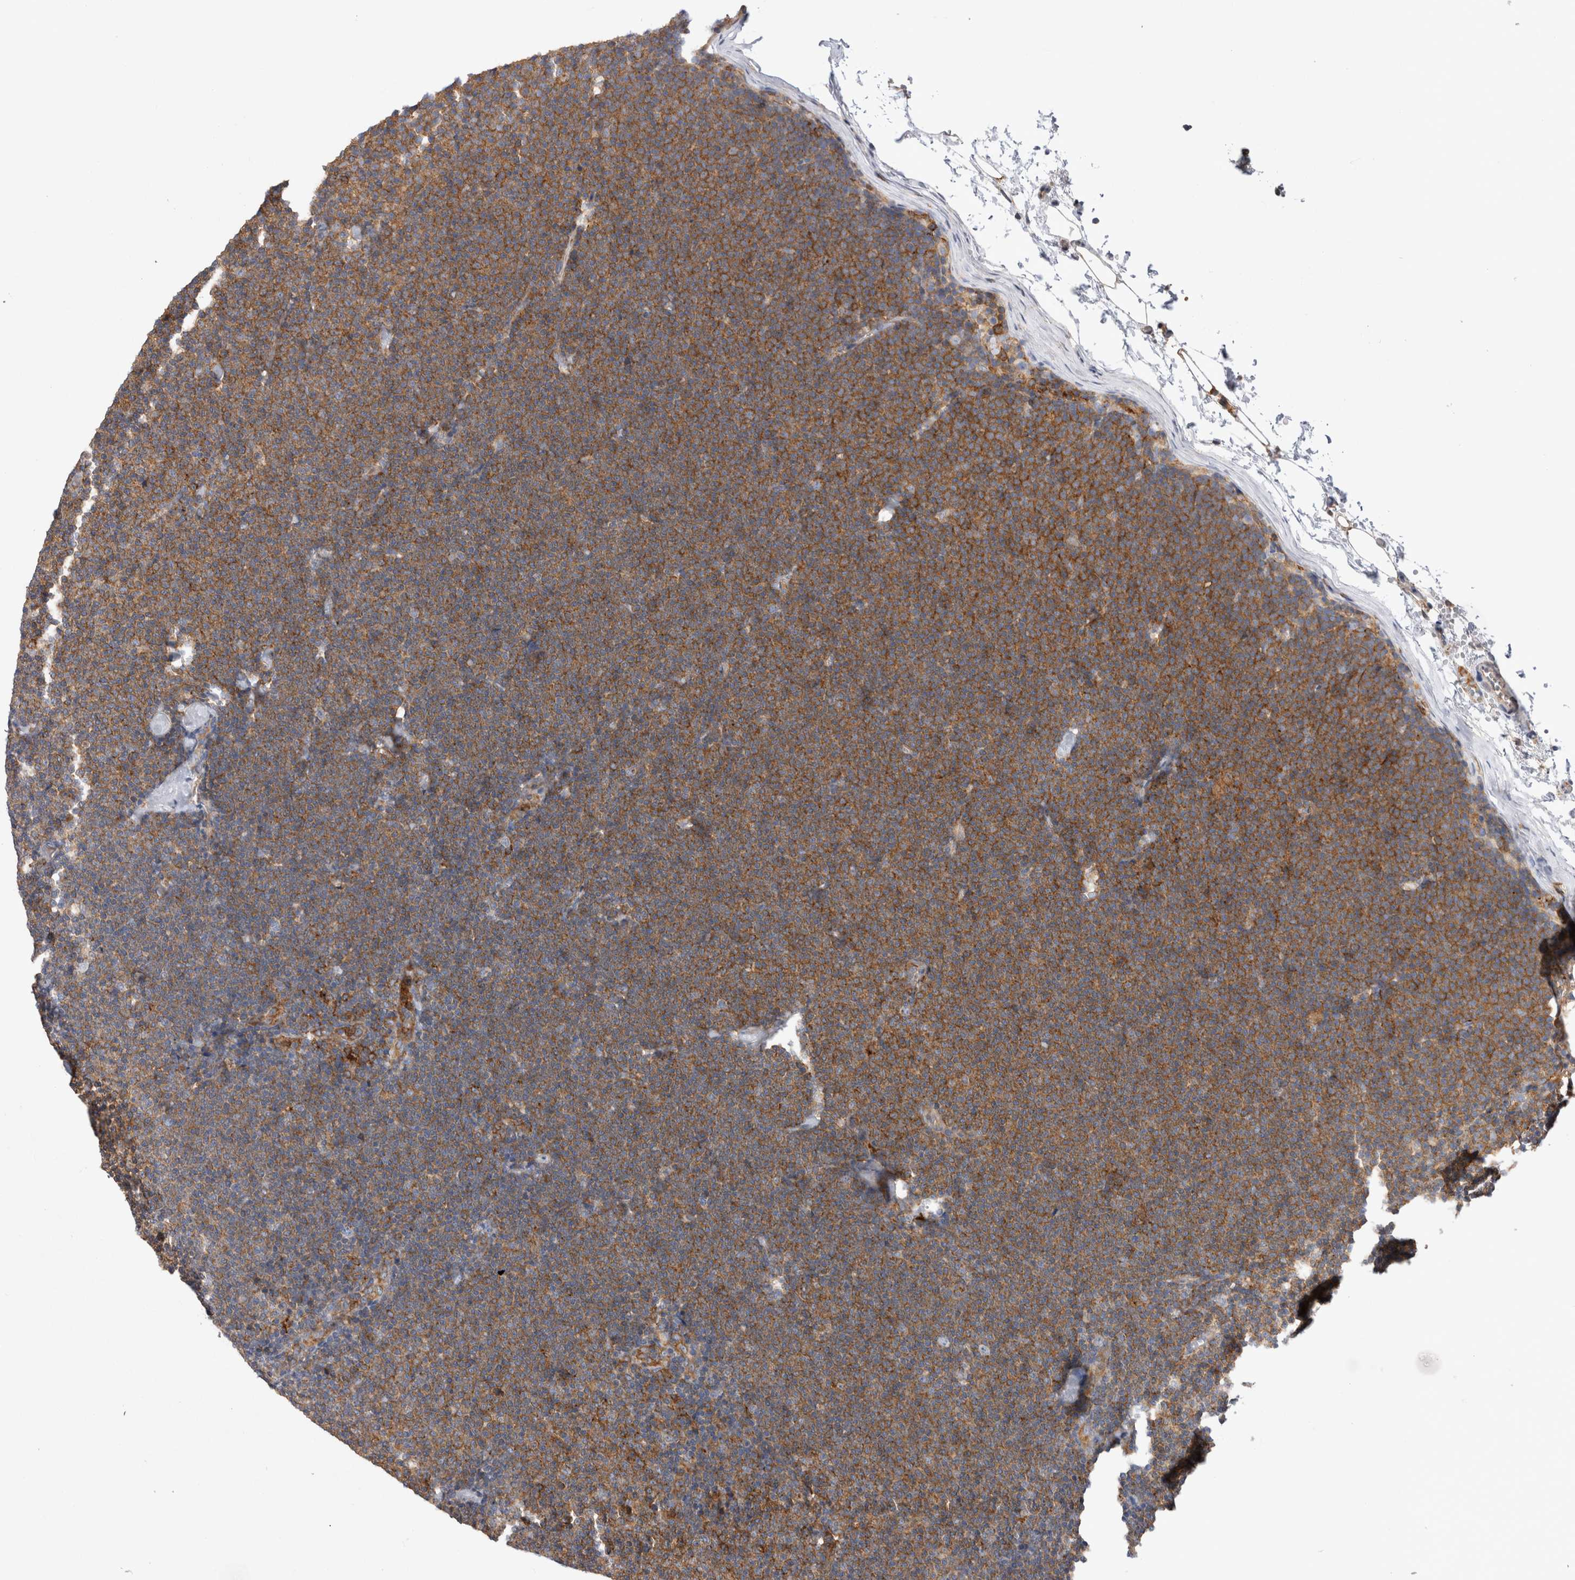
{"staining": {"intensity": "moderate", "quantity": ">75%", "location": "cytoplasmic/membranous"}, "tissue": "lymphoma", "cell_type": "Tumor cells", "image_type": "cancer", "snomed": [{"axis": "morphology", "description": "Malignant lymphoma, non-Hodgkin's type, Low grade"}, {"axis": "topography", "description": "Lymph node"}], "caption": "High-magnification brightfield microscopy of lymphoma stained with DAB (brown) and counterstained with hematoxylin (blue). tumor cells exhibit moderate cytoplasmic/membranous expression is appreciated in about>75% of cells. (DAB (3,3'-diaminobenzidine) IHC with brightfield microscopy, high magnification).", "gene": "RAB11FIP1", "patient": {"sex": "female", "age": 53}}